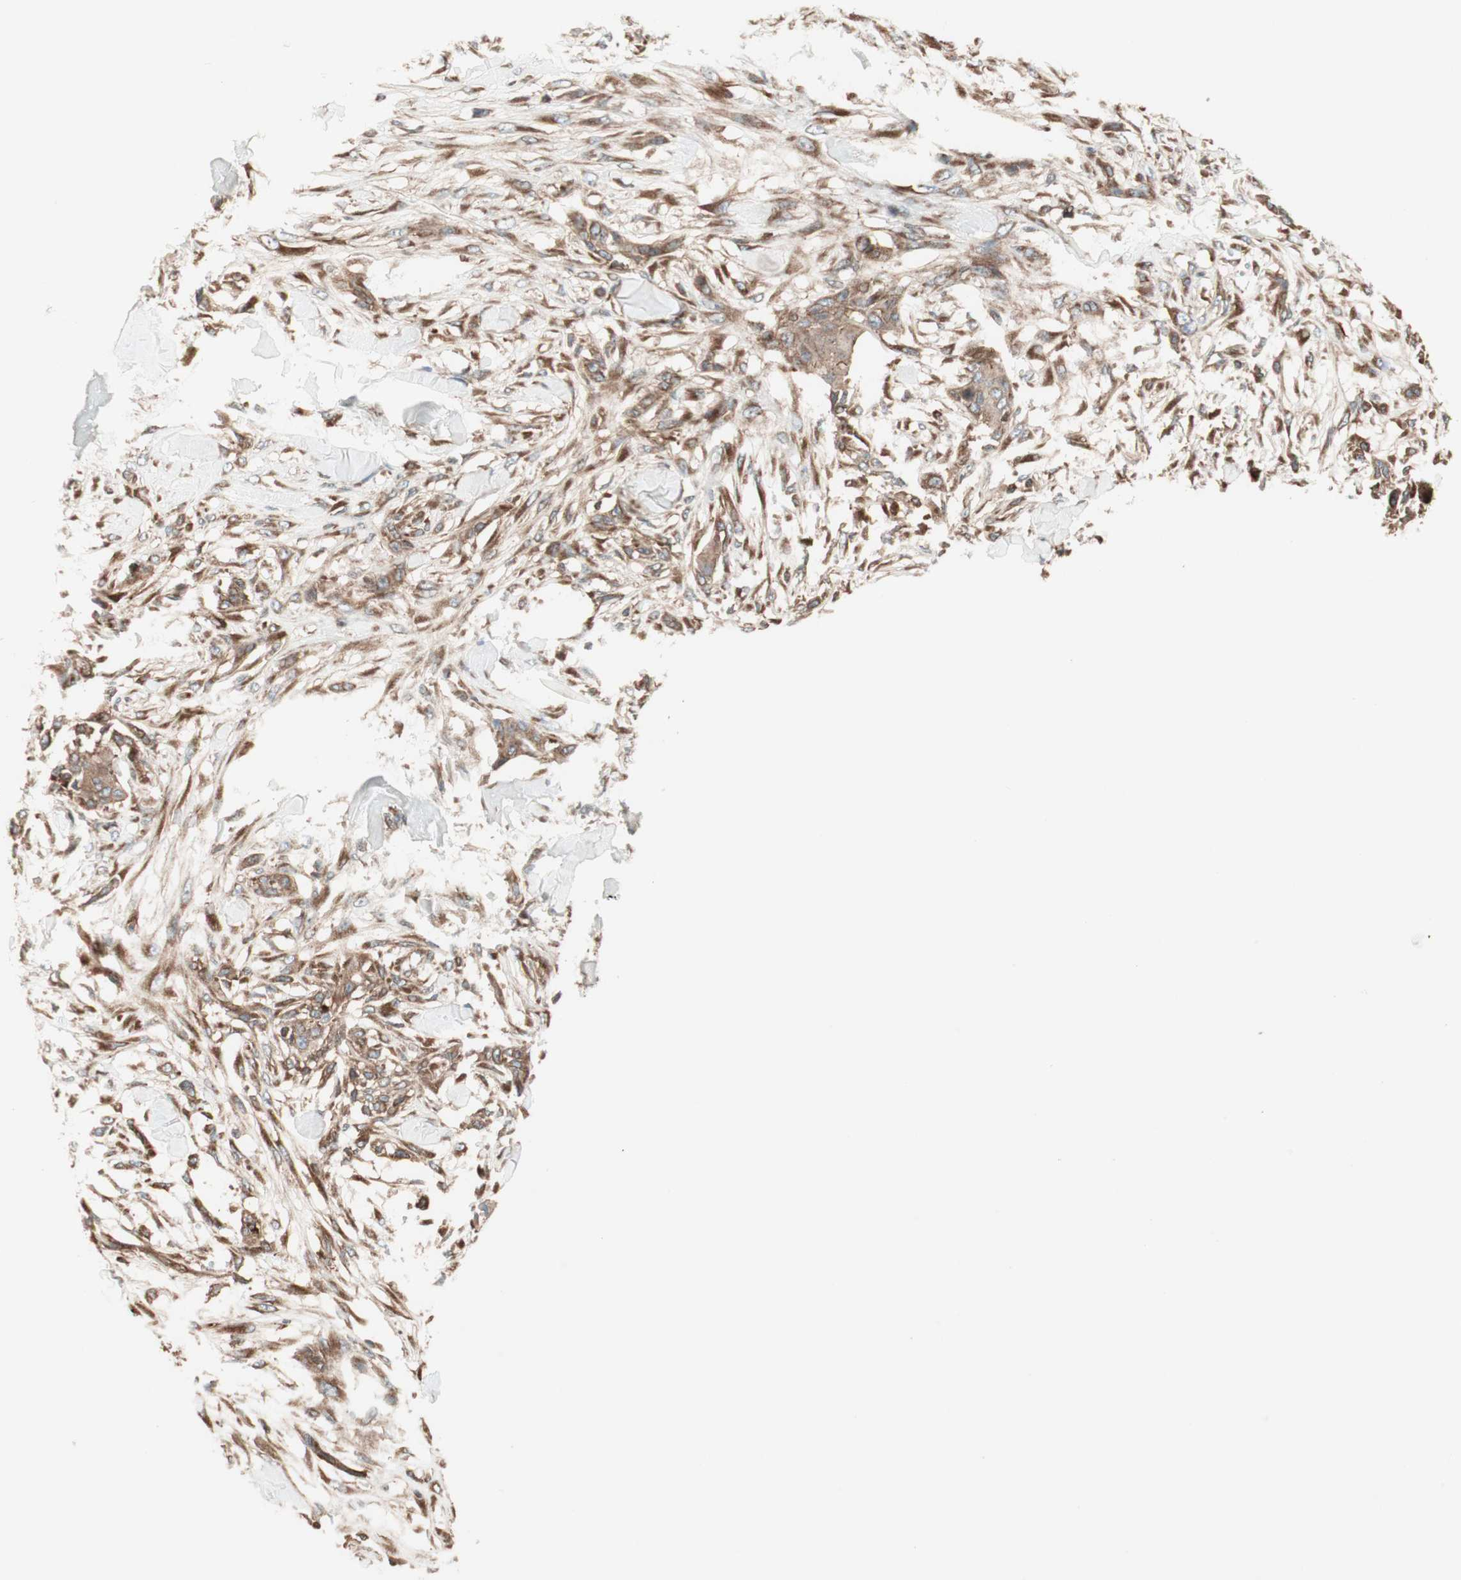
{"staining": {"intensity": "moderate", "quantity": ">75%", "location": "cytoplasmic/membranous"}, "tissue": "skin cancer", "cell_type": "Tumor cells", "image_type": "cancer", "snomed": [{"axis": "morphology", "description": "Squamous cell carcinoma, NOS"}, {"axis": "topography", "description": "Skin"}], "caption": "A medium amount of moderate cytoplasmic/membranous positivity is appreciated in about >75% of tumor cells in skin squamous cell carcinoma tissue. Using DAB (3,3'-diaminobenzidine) (brown) and hematoxylin (blue) stains, captured at high magnification using brightfield microscopy.", "gene": "RAB5A", "patient": {"sex": "female", "age": 59}}